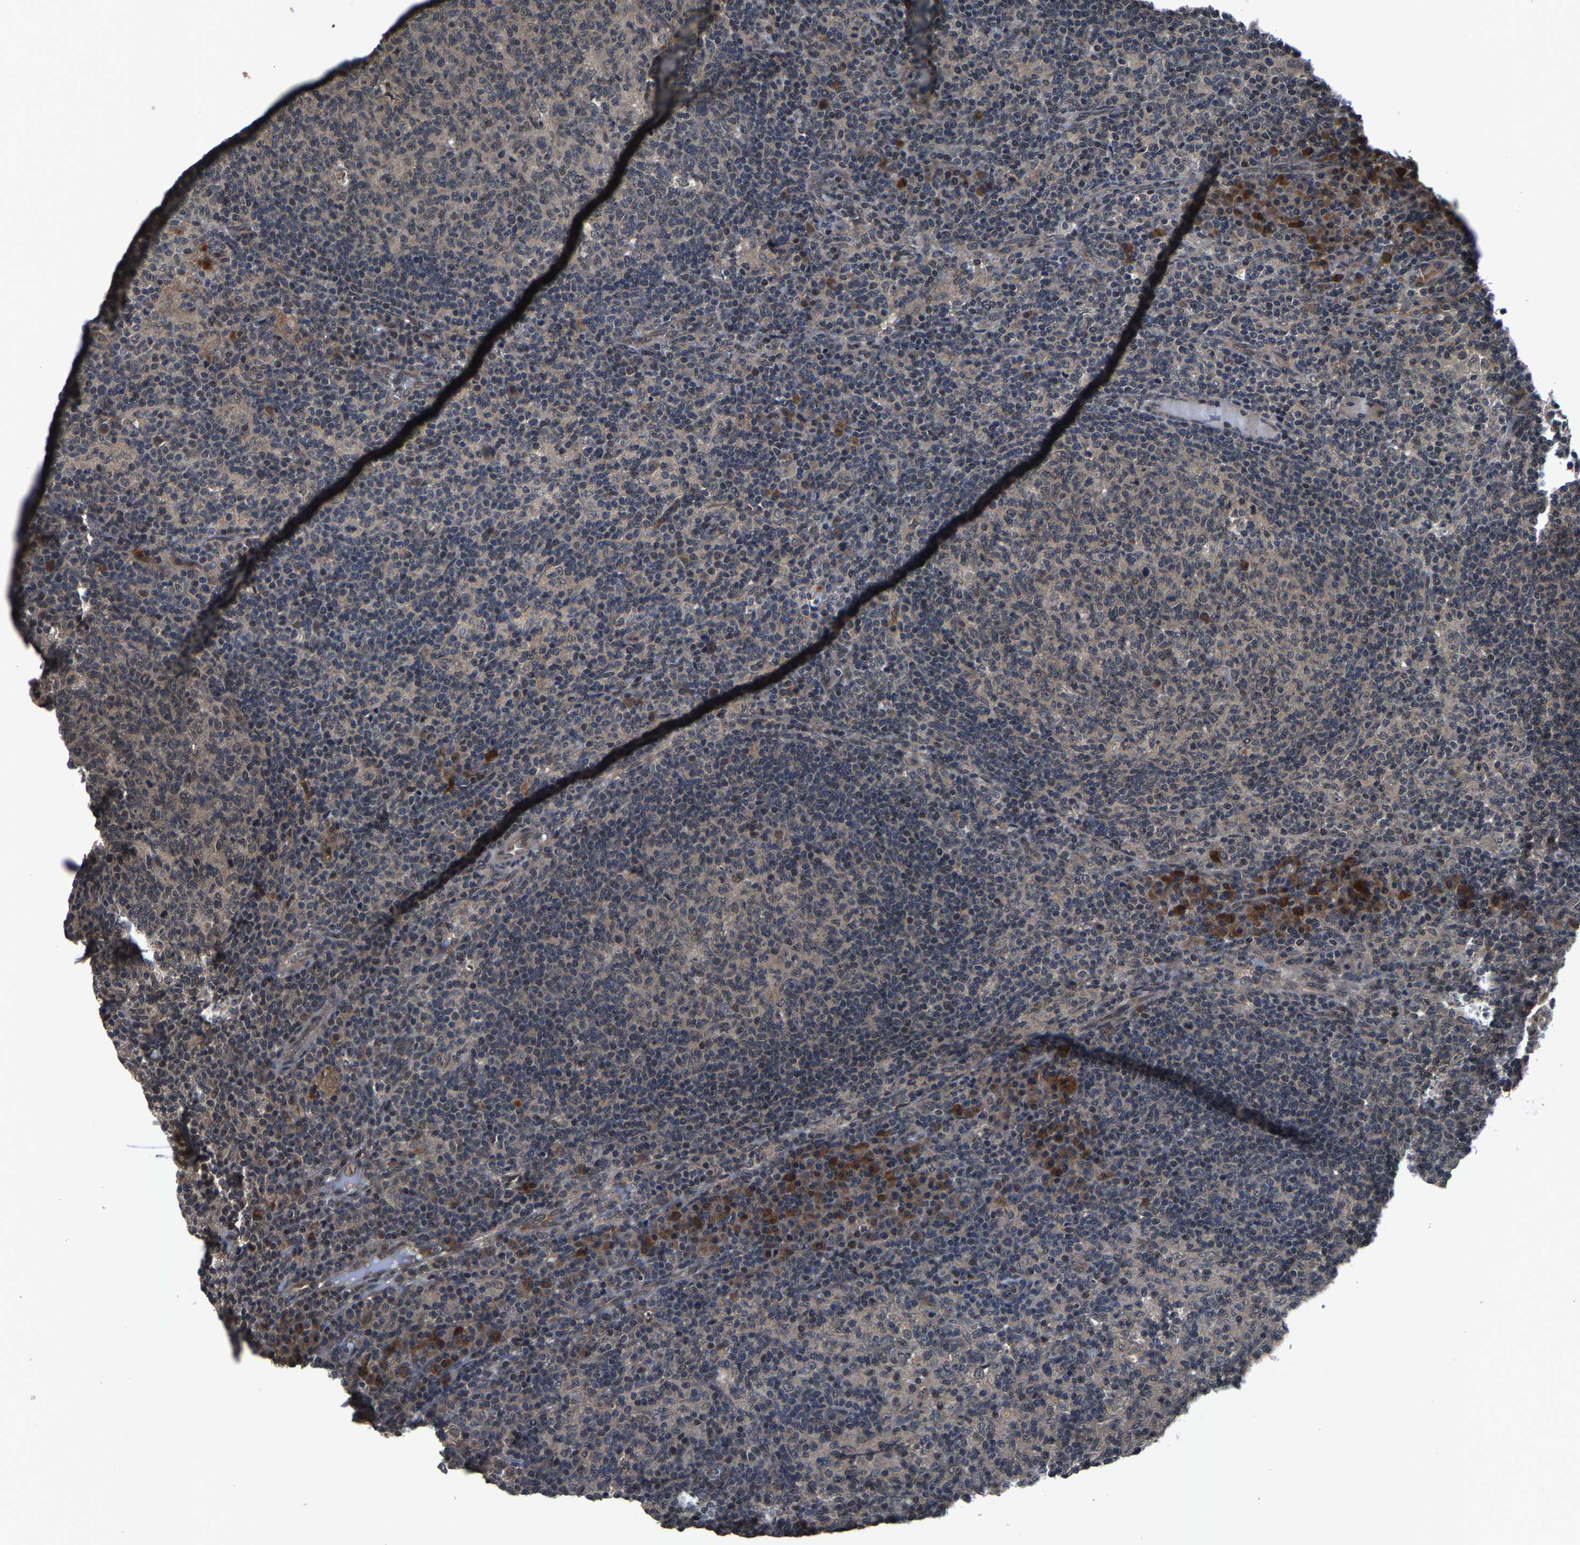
{"staining": {"intensity": "weak", "quantity": "<25%", "location": "nuclear"}, "tissue": "lymph node", "cell_type": "Germinal center cells", "image_type": "normal", "snomed": [{"axis": "morphology", "description": "Normal tissue, NOS"}, {"axis": "morphology", "description": "Inflammation, NOS"}, {"axis": "topography", "description": "Lymph node"}], "caption": "The micrograph reveals no significant expression in germinal center cells of lymph node.", "gene": "HUWE1", "patient": {"sex": "male", "age": 55}}